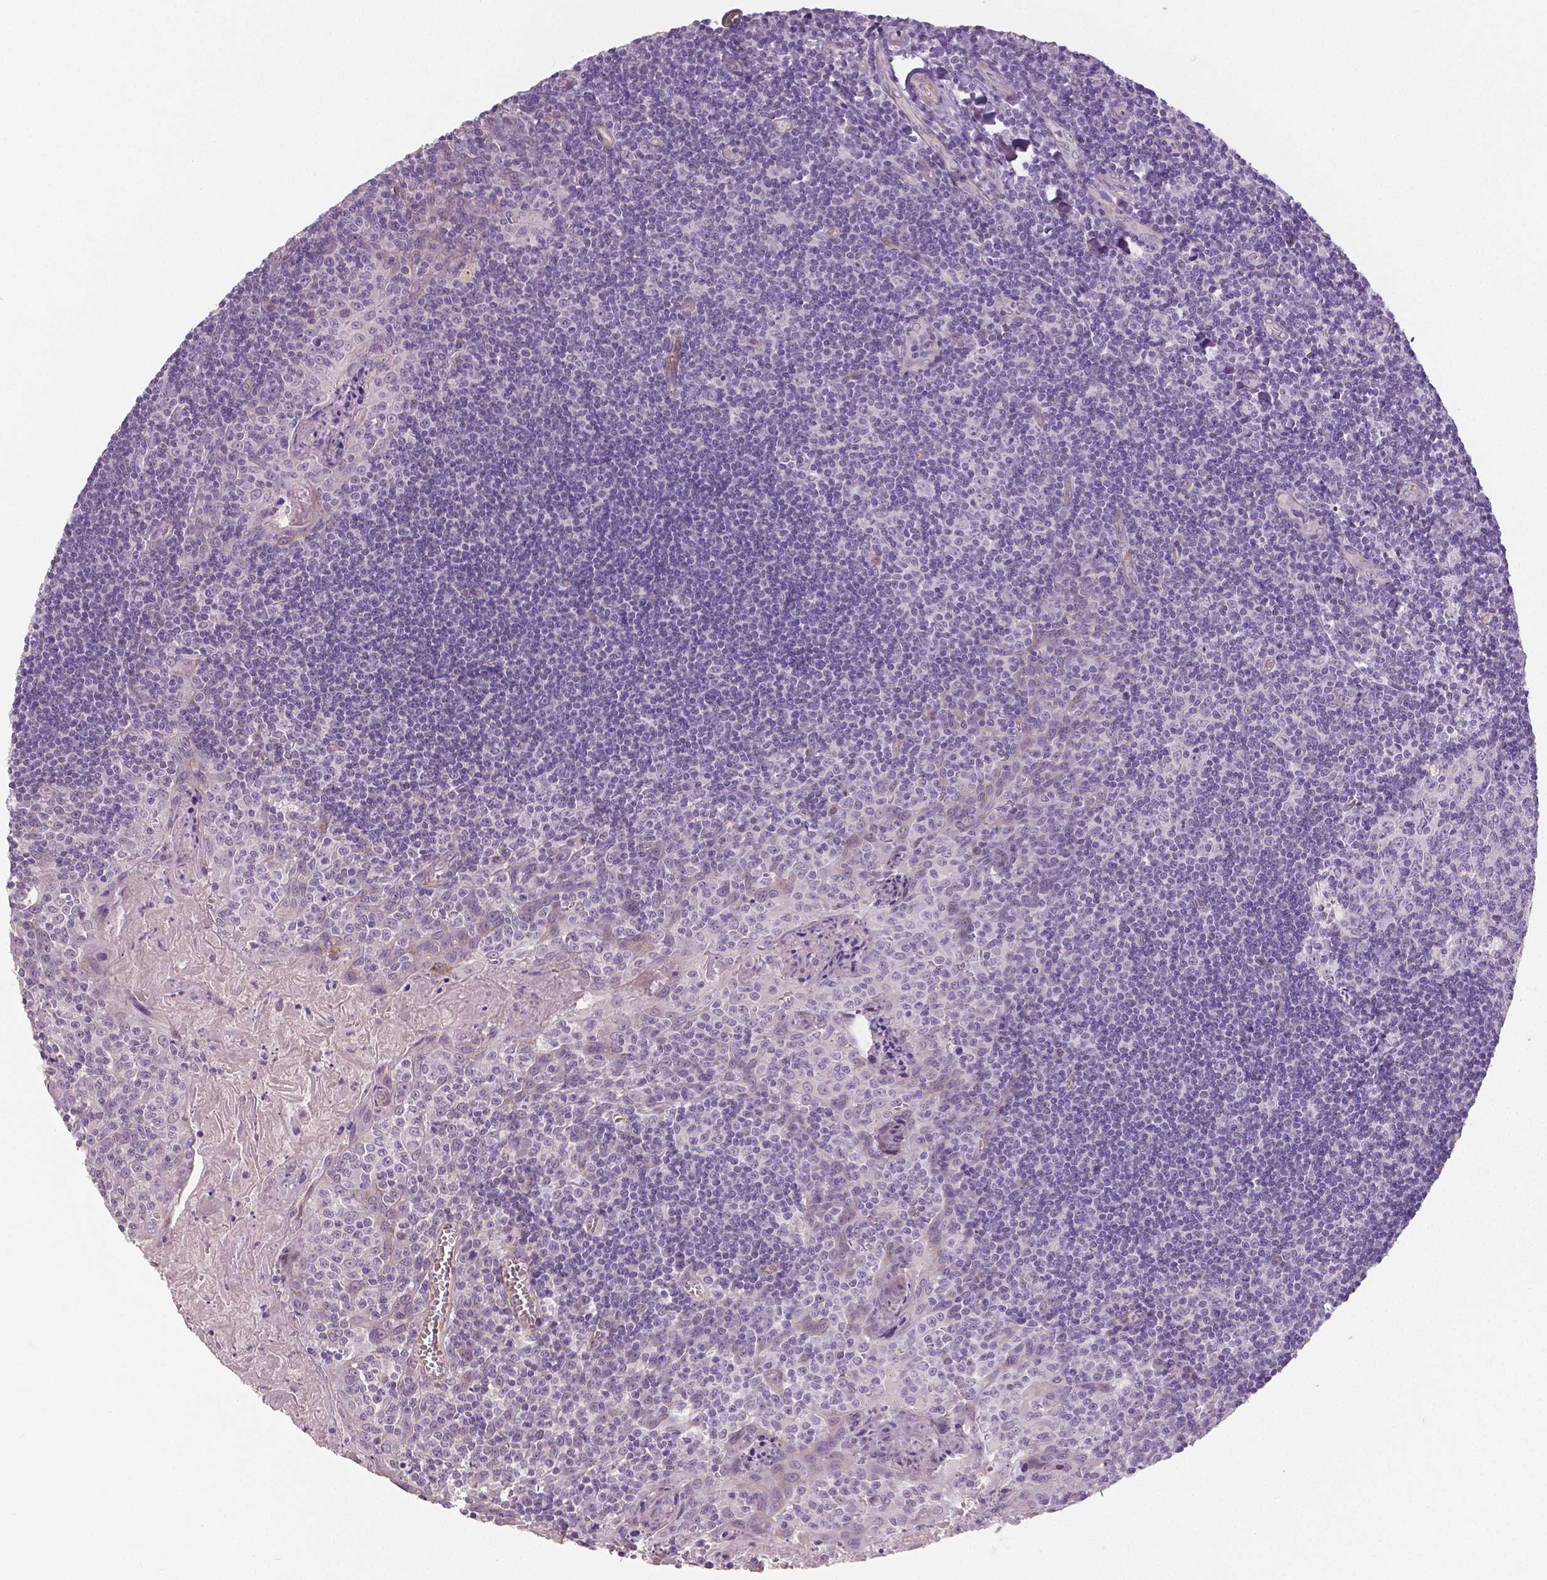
{"staining": {"intensity": "negative", "quantity": "none", "location": "none"}, "tissue": "tonsil", "cell_type": "Germinal center cells", "image_type": "normal", "snomed": [{"axis": "morphology", "description": "Normal tissue, NOS"}, {"axis": "morphology", "description": "Inflammation, NOS"}, {"axis": "topography", "description": "Tonsil"}], "caption": "A high-resolution photomicrograph shows immunohistochemistry (IHC) staining of benign tonsil, which exhibits no significant expression in germinal center cells.", "gene": "FLT1", "patient": {"sex": "female", "age": 31}}